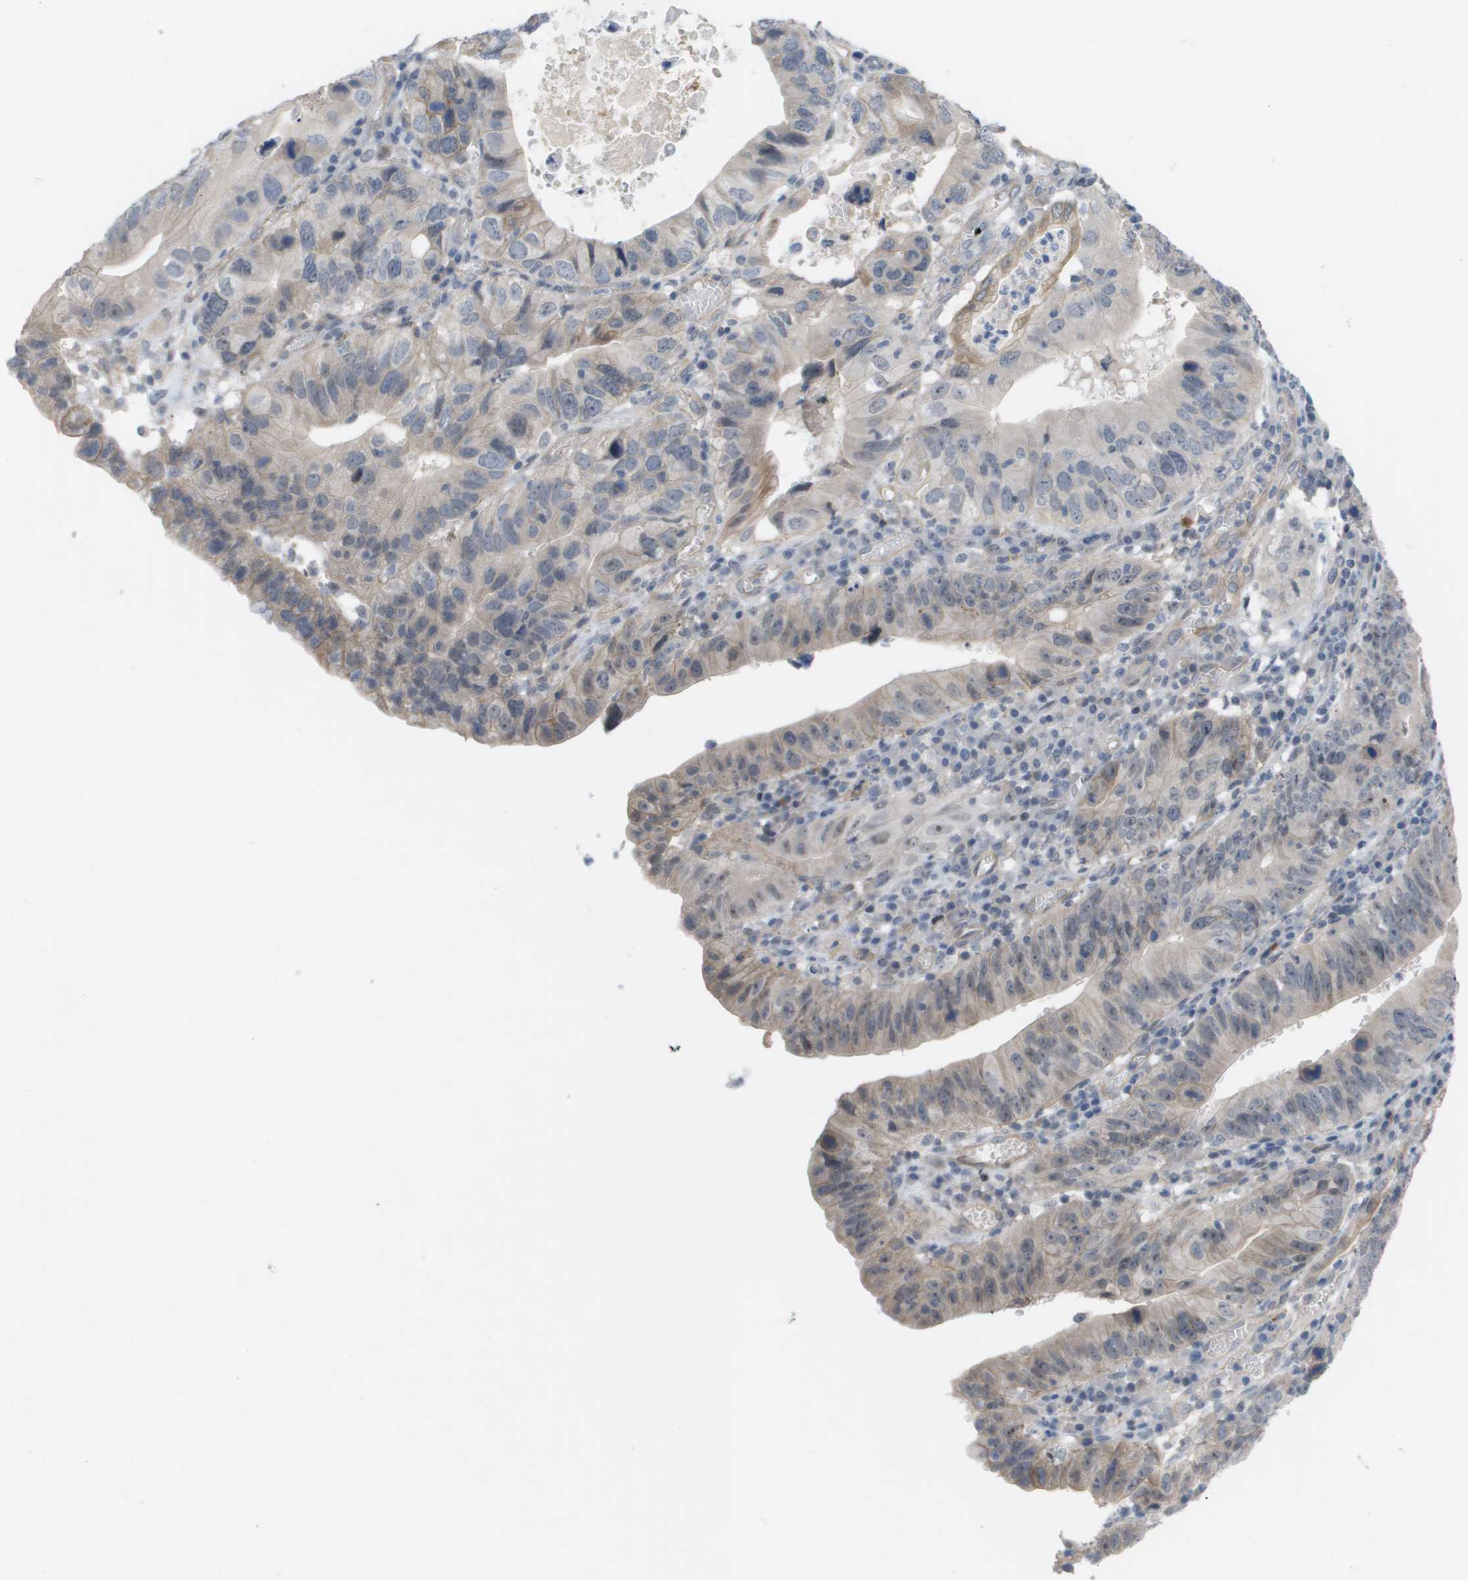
{"staining": {"intensity": "weak", "quantity": "<25%", "location": "cytoplasmic/membranous"}, "tissue": "stomach cancer", "cell_type": "Tumor cells", "image_type": "cancer", "snomed": [{"axis": "morphology", "description": "Adenocarcinoma, NOS"}, {"axis": "topography", "description": "Stomach"}], "caption": "High magnification brightfield microscopy of stomach cancer (adenocarcinoma) stained with DAB (3,3'-diaminobenzidine) (brown) and counterstained with hematoxylin (blue): tumor cells show no significant positivity.", "gene": "MTARC2", "patient": {"sex": "male", "age": 59}}